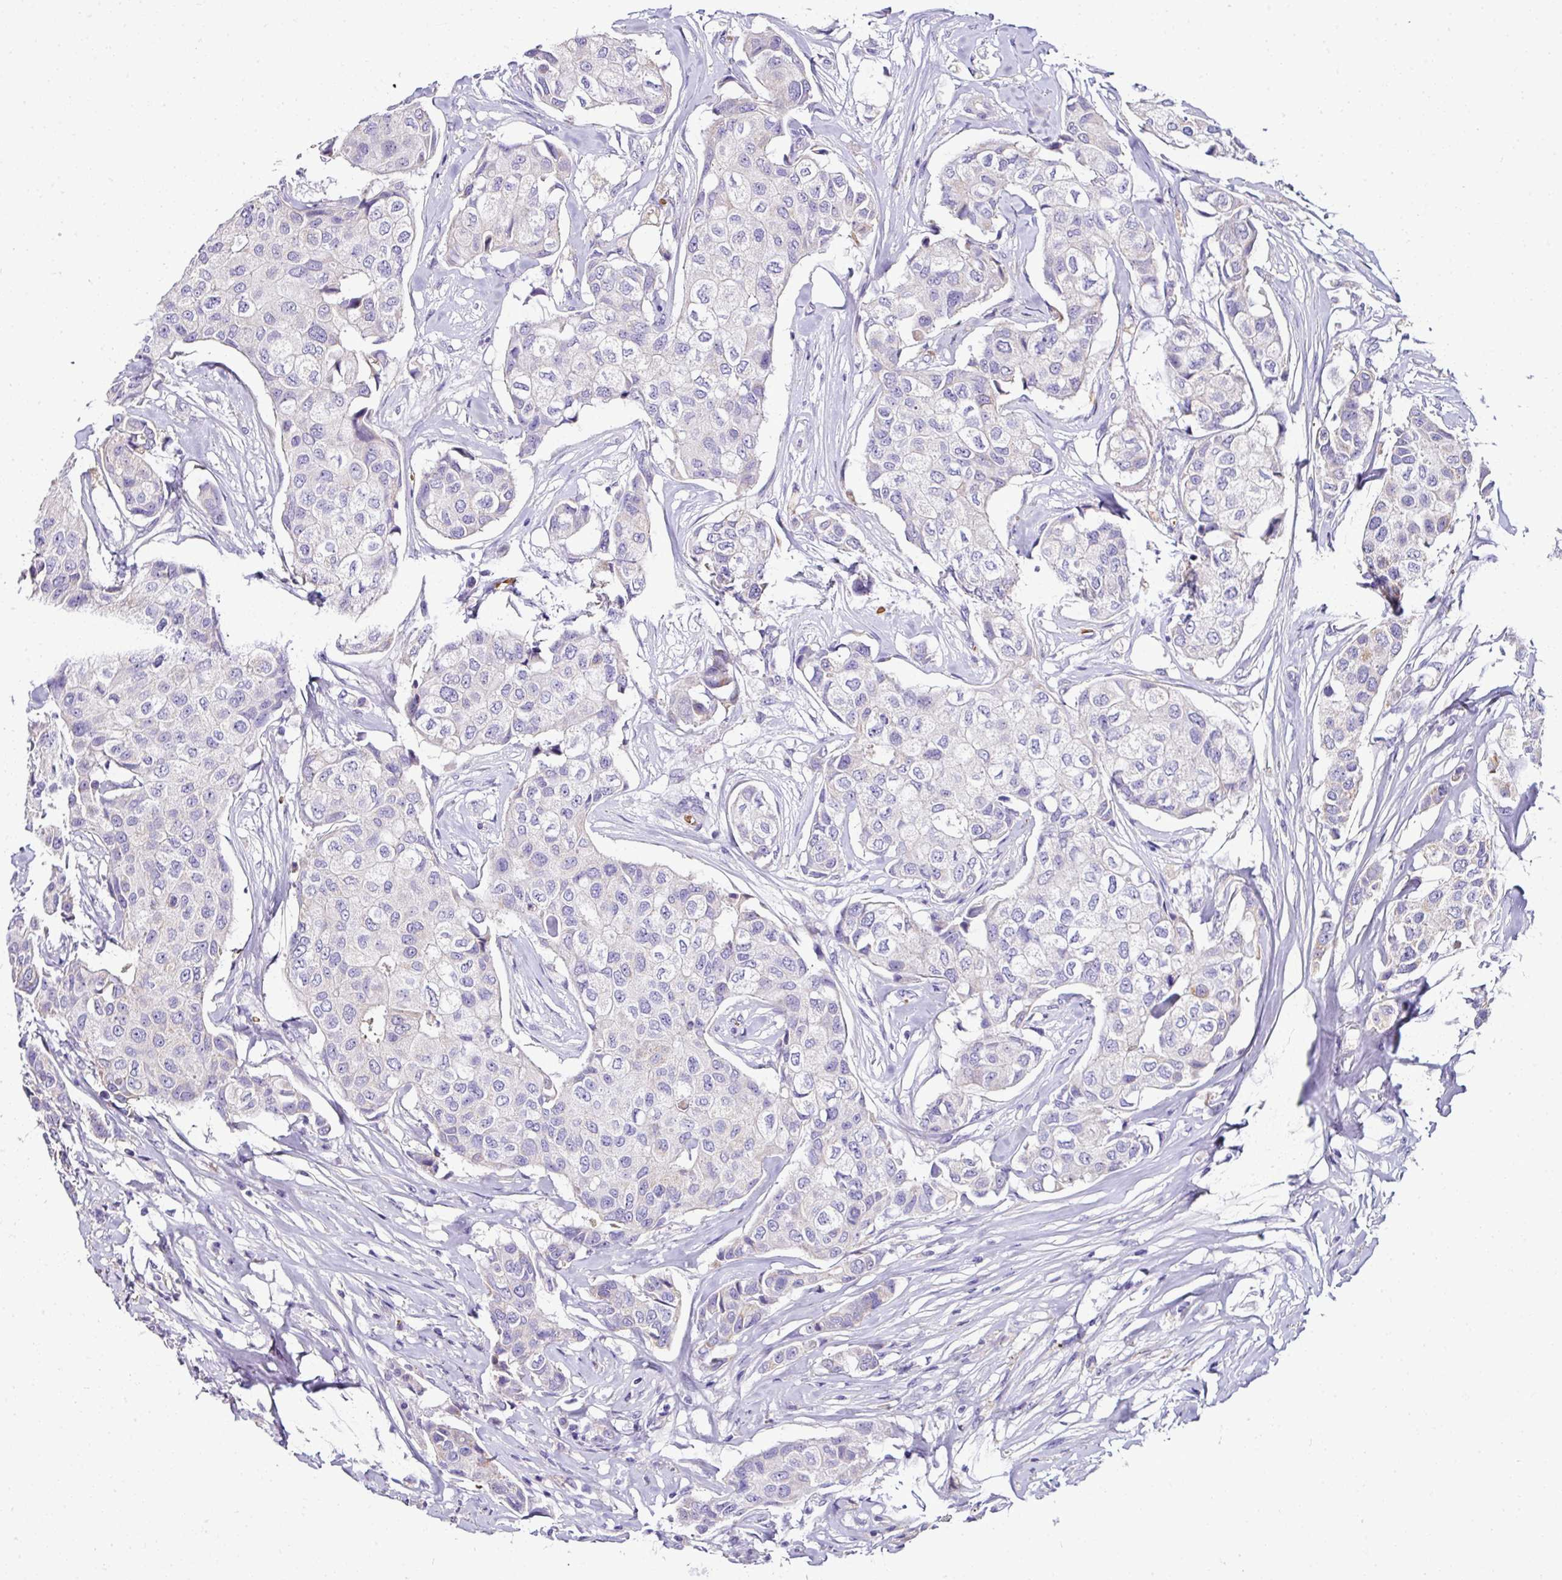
{"staining": {"intensity": "weak", "quantity": "<25%", "location": "cytoplasmic/membranous"}, "tissue": "breast cancer", "cell_type": "Tumor cells", "image_type": "cancer", "snomed": [{"axis": "morphology", "description": "Duct carcinoma"}, {"axis": "topography", "description": "Breast"}], "caption": "Human breast invasive ductal carcinoma stained for a protein using IHC exhibits no positivity in tumor cells.", "gene": "NAPSA", "patient": {"sex": "female", "age": 80}}